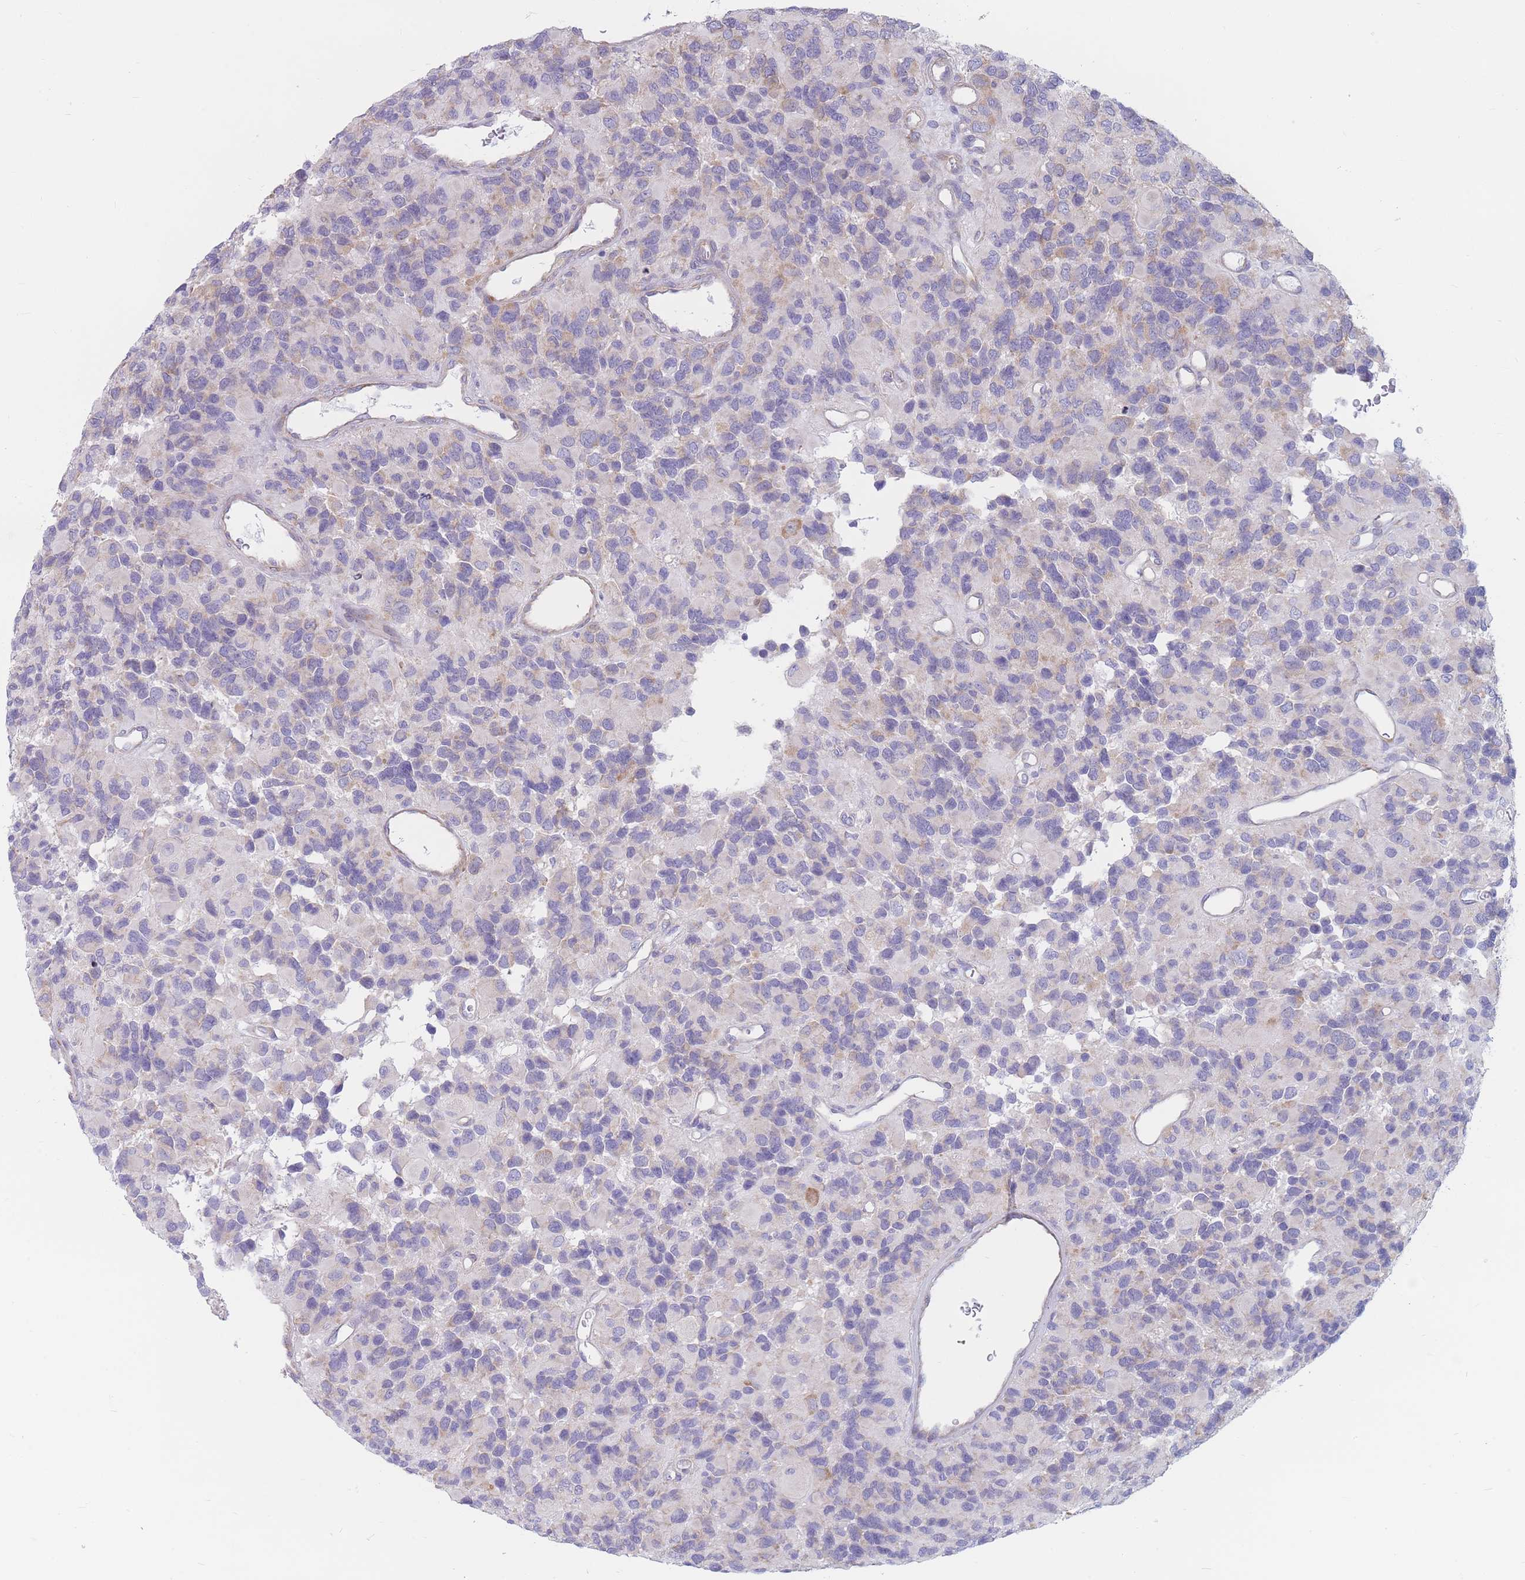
{"staining": {"intensity": "negative", "quantity": "none", "location": "none"}, "tissue": "glioma", "cell_type": "Tumor cells", "image_type": "cancer", "snomed": [{"axis": "morphology", "description": "Glioma, malignant, High grade"}, {"axis": "topography", "description": "Brain"}], "caption": "Tumor cells are negative for protein expression in human glioma.", "gene": "RPL8", "patient": {"sex": "male", "age": 77}}